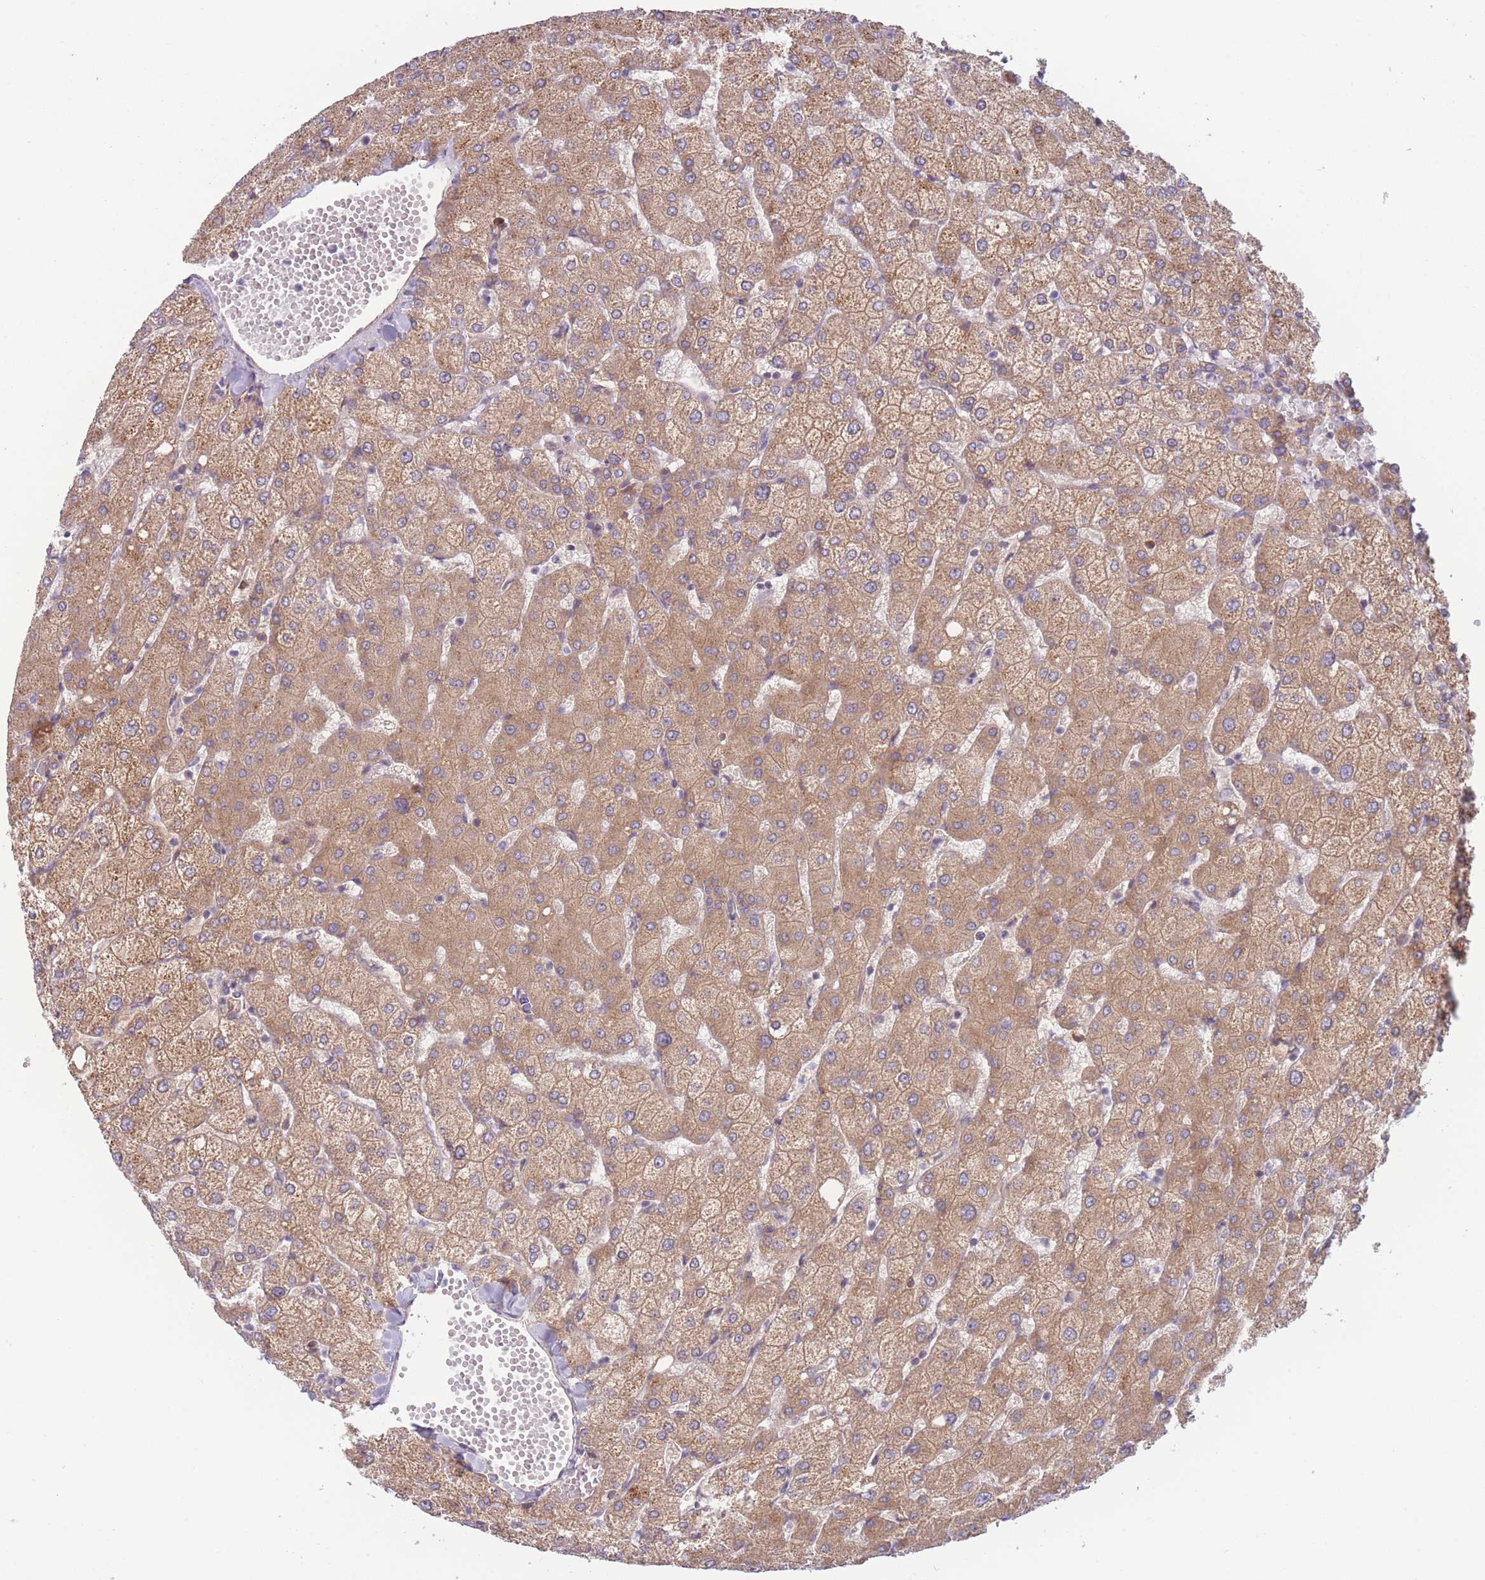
{"staining": {"intensity": "moderate", "quantity": ">75%", "location": "cytoplasmic/membranous"}, "tissue": "liver", "cell_type": "Cholangiocytes", "image_type": "normal", "snomed": [{"axis": "morphology", "description": "Normal tissue, NOS"}, {"axis": "topography", "description": "Liver"}], "caption": "Moderate cytoplasmic/membranous staining for a protein is present in approximately >75% of cholangiocytes of benign liver using immunohistochemistry.", "gene": "WDR93", "patient": {"sex": "female", "age": 54}}